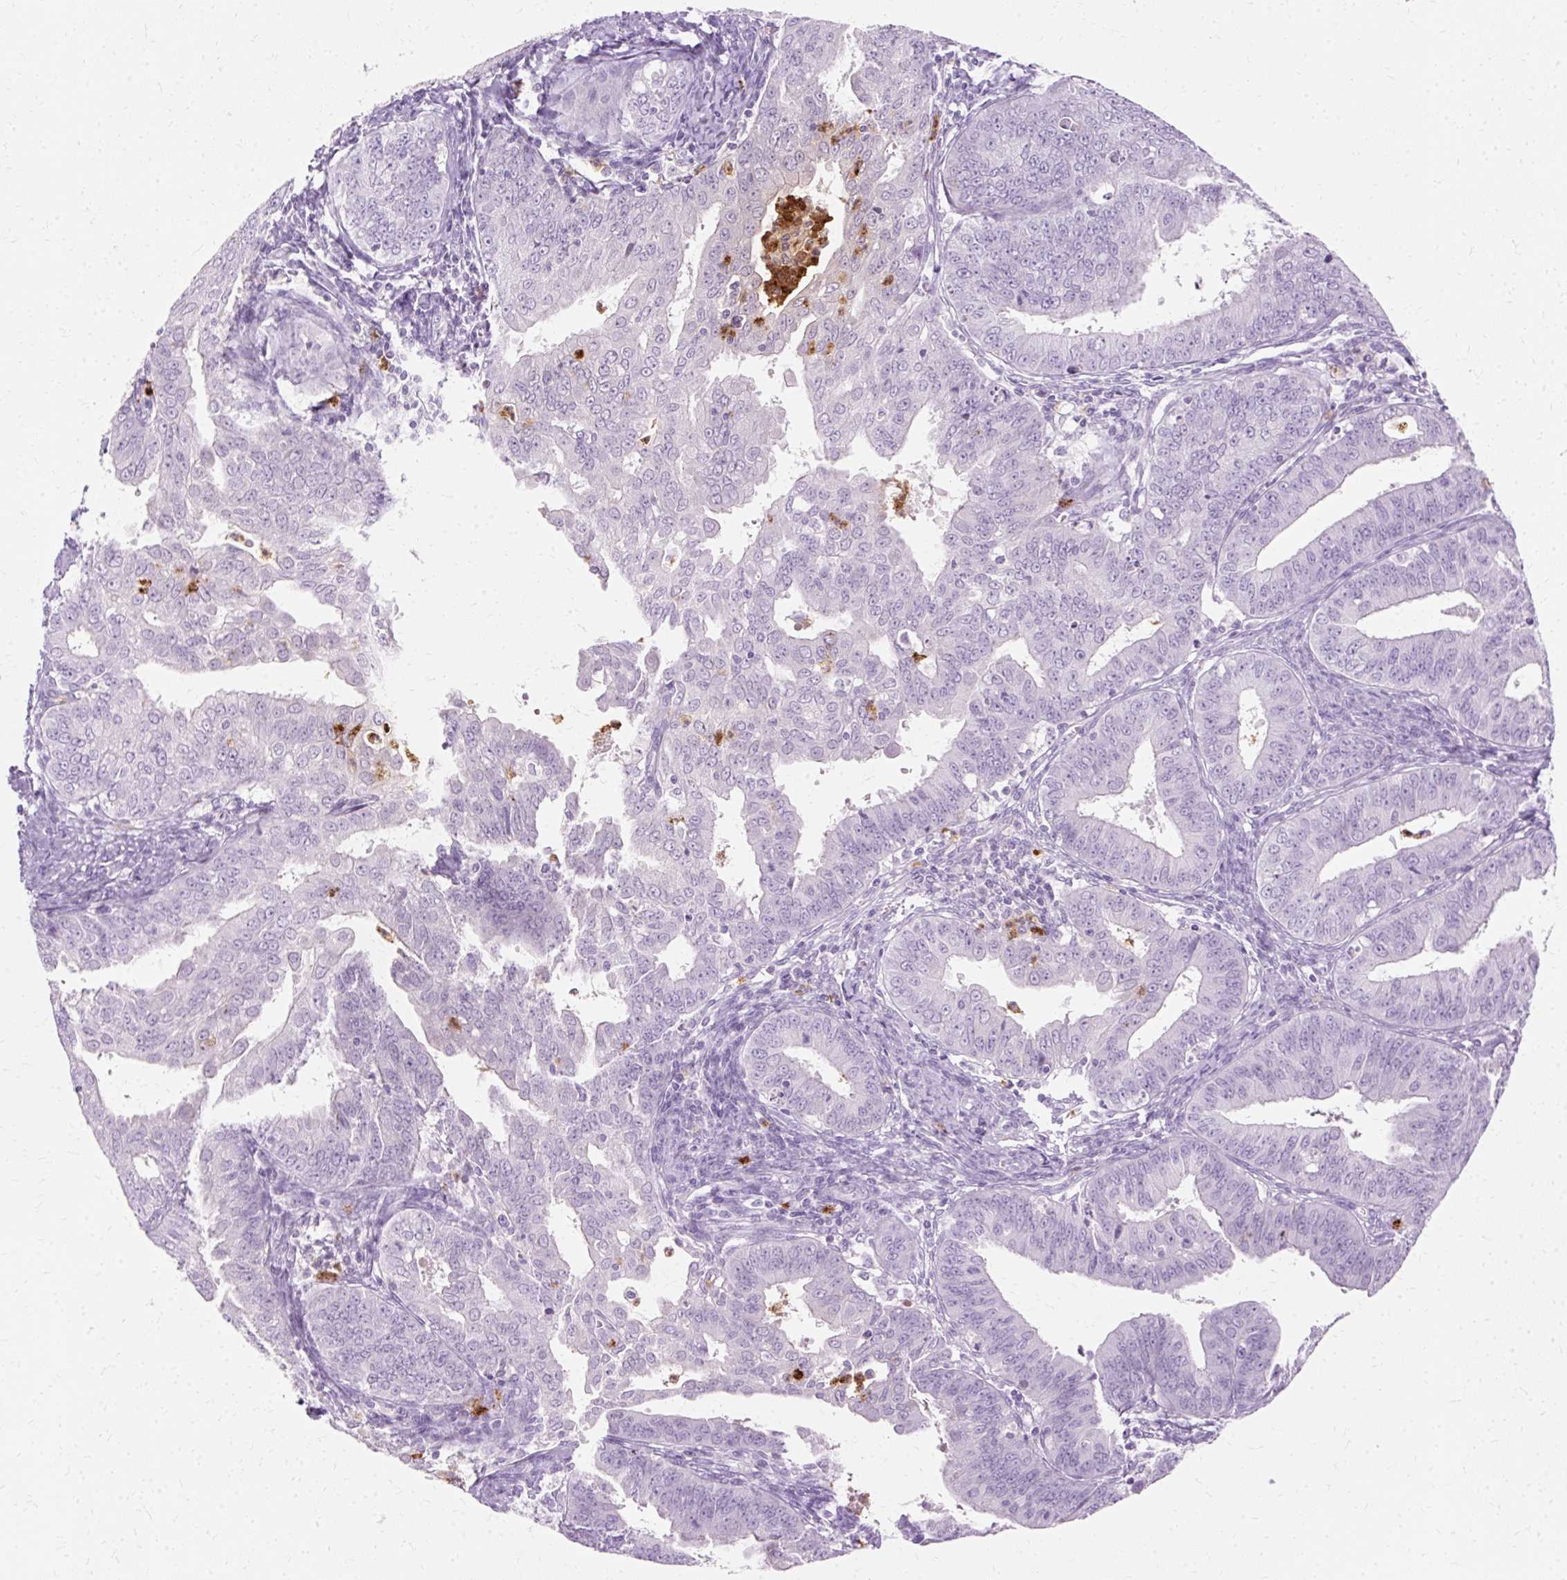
{"staining": {"intensity": "negative", "quantity": "none", "location": "none"}, "tissue": "endometrial cancer", "cell_type": "Tumor cells", "image_type": "cancer", "snomed": [{"axis": "morphology", "description": "Adenocarcinoma, NOS"}, {"axis": "topography", "description": "Endometrium"}], "caption": "Tumor cells show no significant protein staining in endometrial adenocarcinoma.", "gene": "DEFA1", "patient": {"sex": "female", "age": 73}}